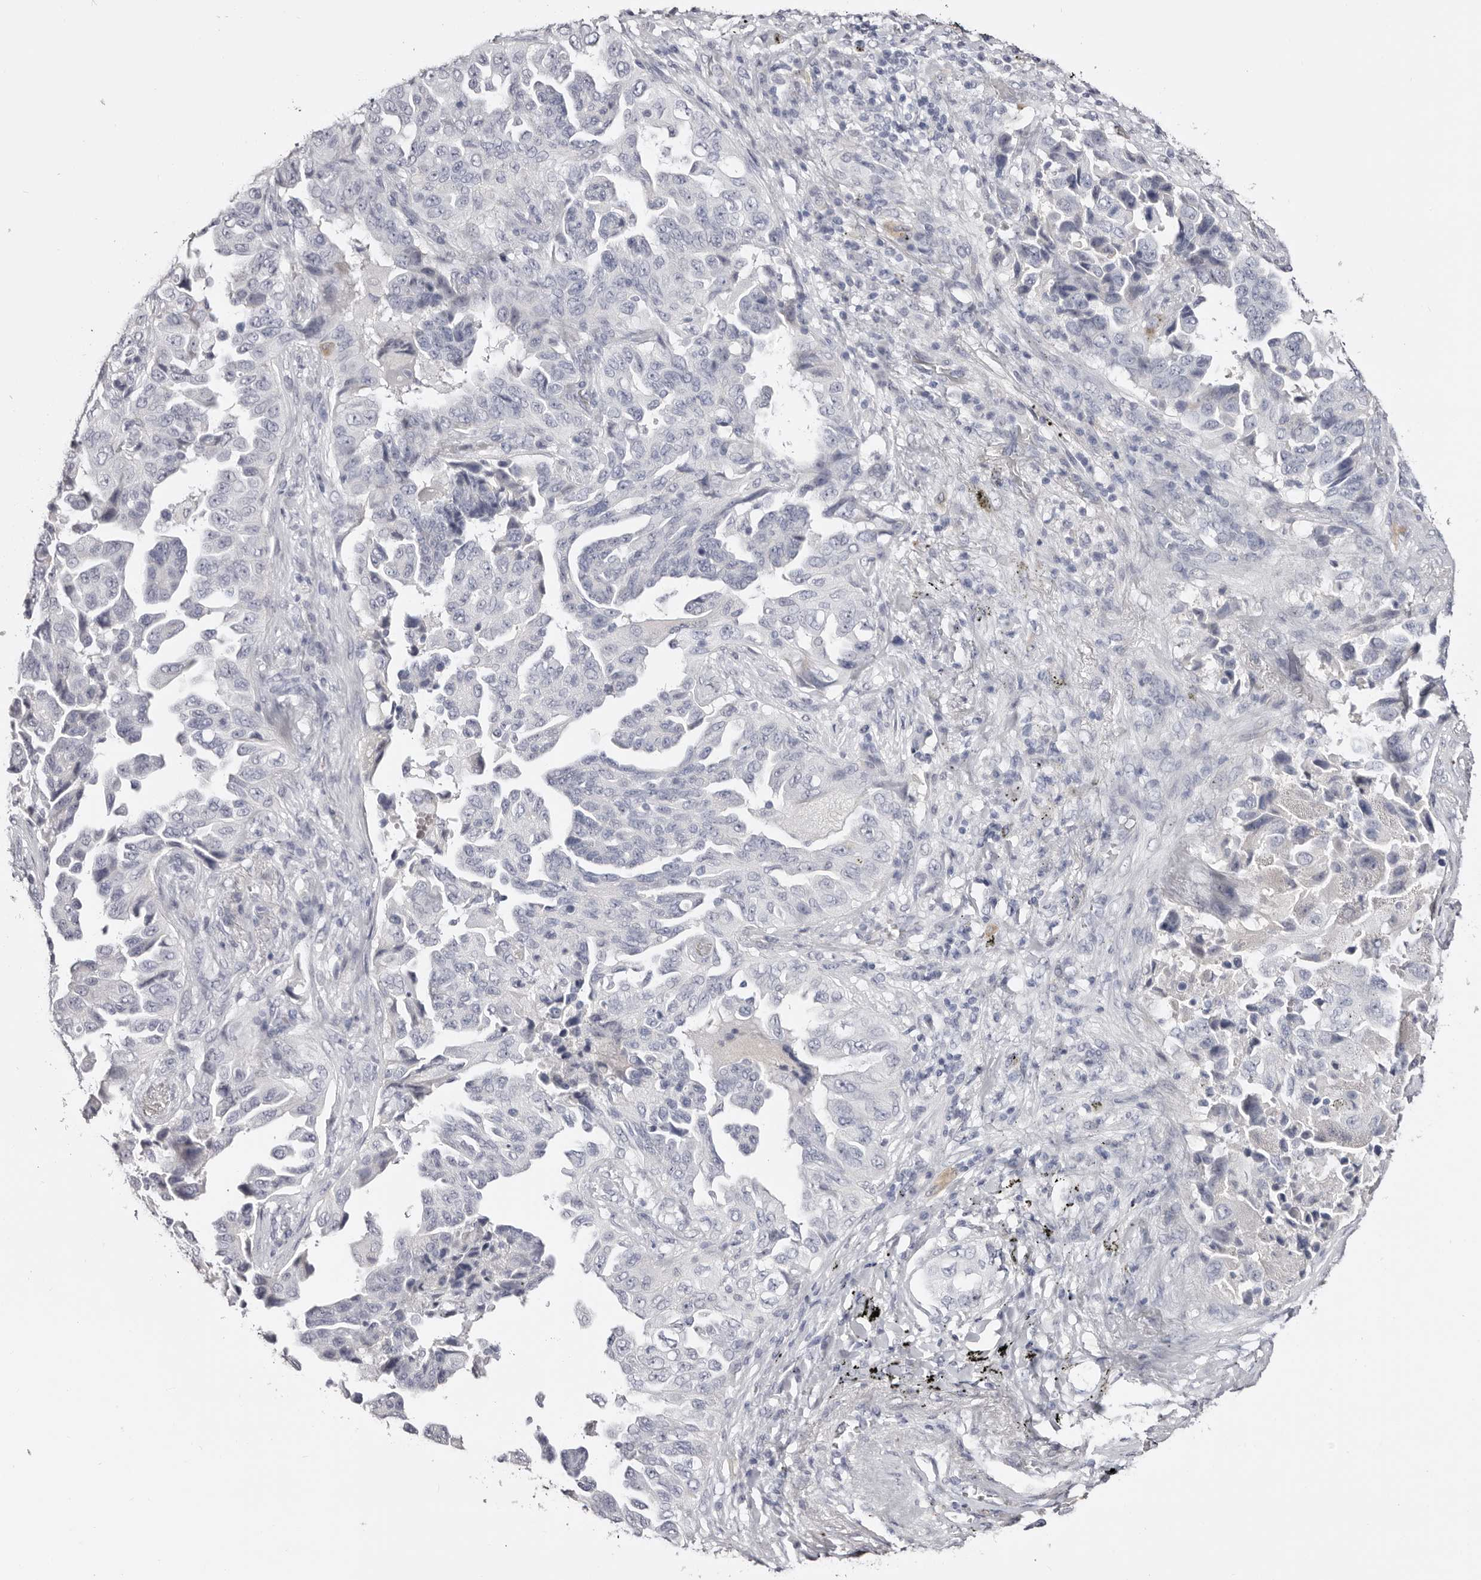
{"staining": {"intensity": "negative", "quantity": "none", "location": "none"}, "tissue": "lung cancer", "cell_type": "Tumor cells", "image_type": "cancer", "snomed": [{"axis": "morphology", "description": "Adenocarcinoma, NOS"}, {"axis": "topography", "description": "Lung"}], "caption": "This micrograph is of adenocarcinoma (lung) stained with IHC to label a protein in brown with the nuclei are counter-stained blue. There is no positivity in tumor cells.", "gene": "AKNAD1", "patient": {"sex": "female", "age": 51}}